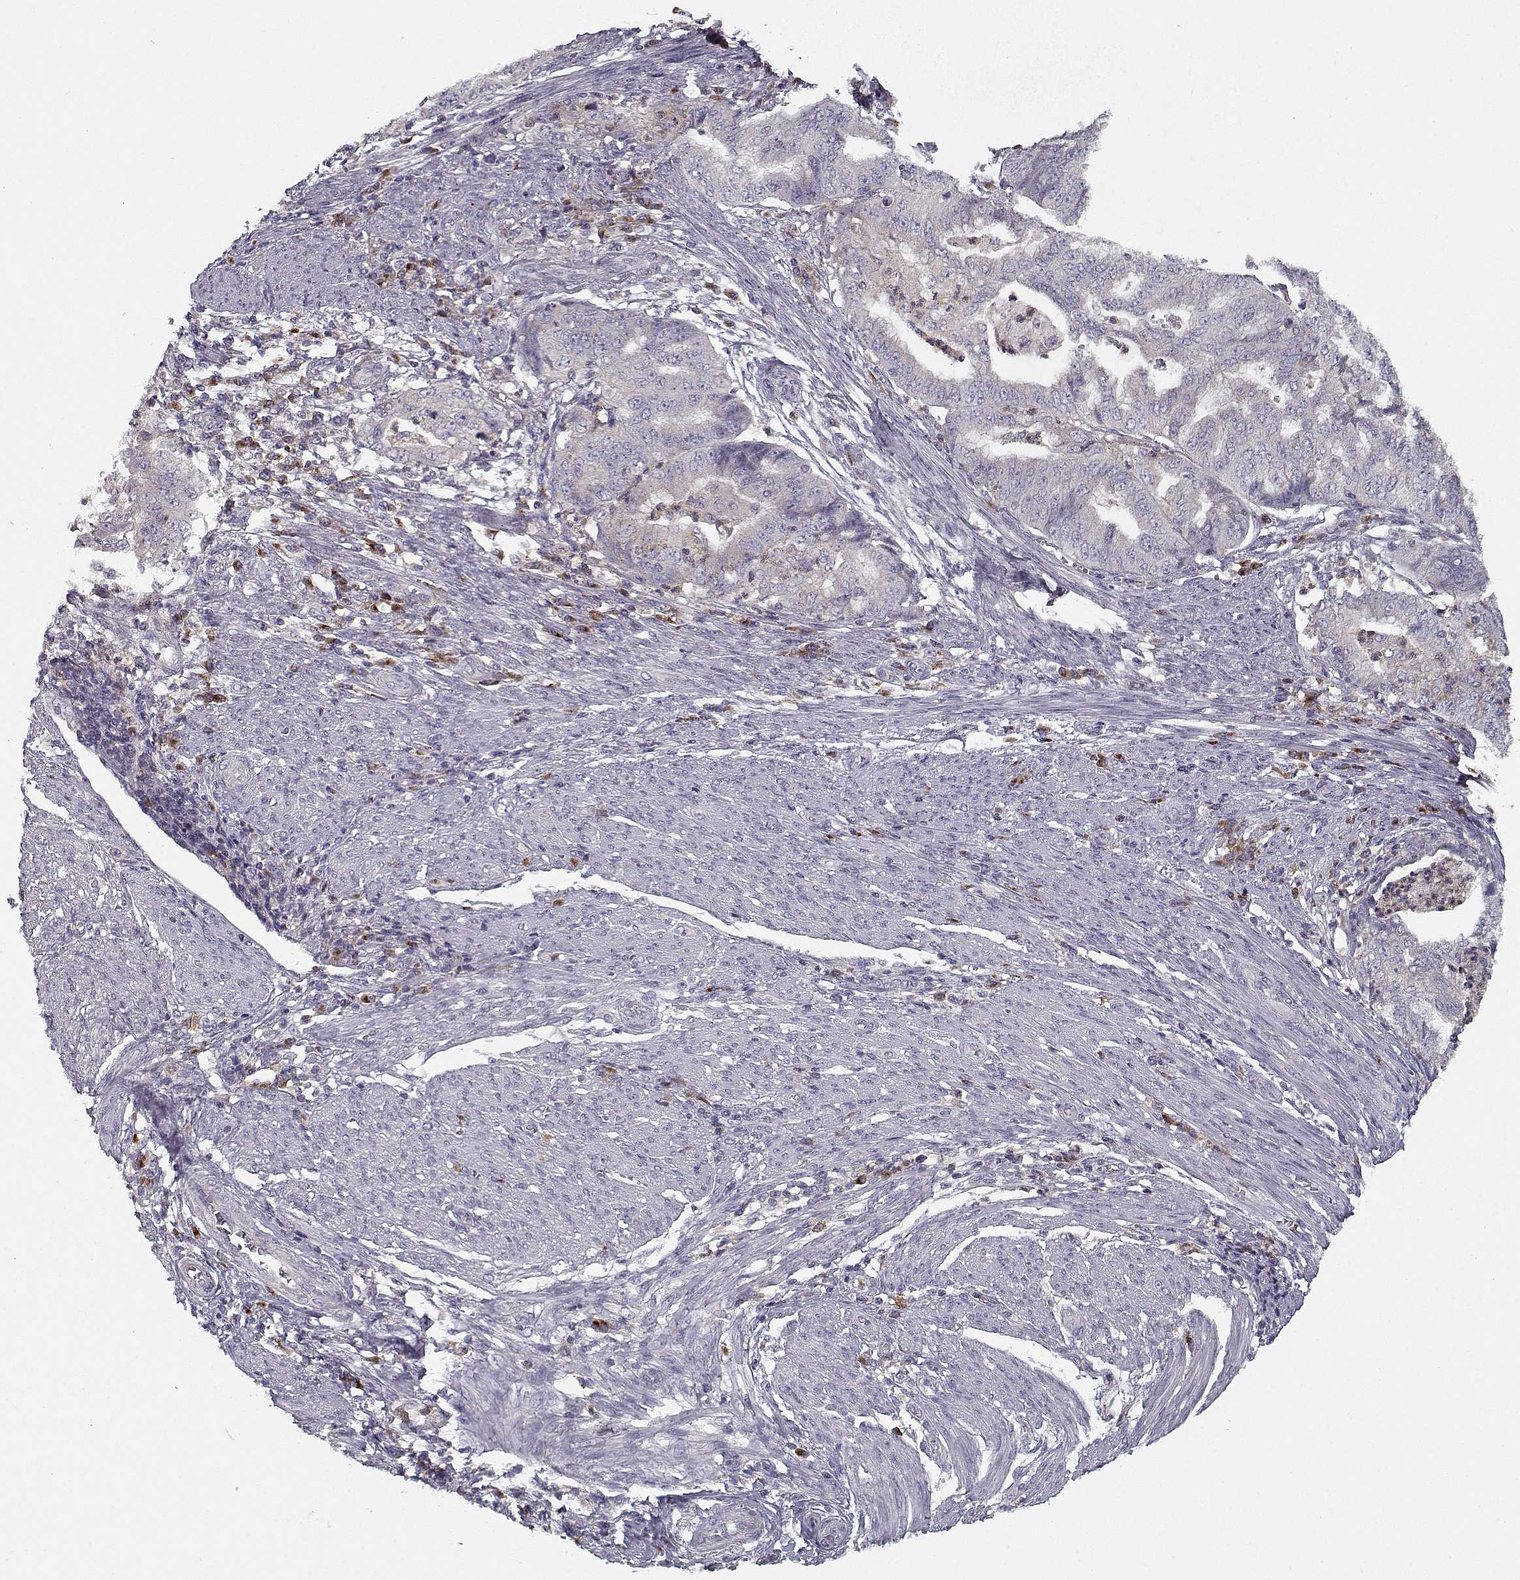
{"staining": {"intensity": "negative", "quantity": "none", "location": "none"}, "tissue": "endometrial cancer", "cell_type": "Tumor cells", "image_type": "cancer", "snomed": [{"axis": "morphology", "description": "Adenocarcinoma, NOS"}, {"axis": "topography", "description": "Endometrium"}], "caption": "High power microscopy micrograph of an IHC image of endometrial adenocarcinoma, revealing no significant positivity in tumor cells.", "gene": "UNC13D", "patient": {"sex": "female", "age": 79}}